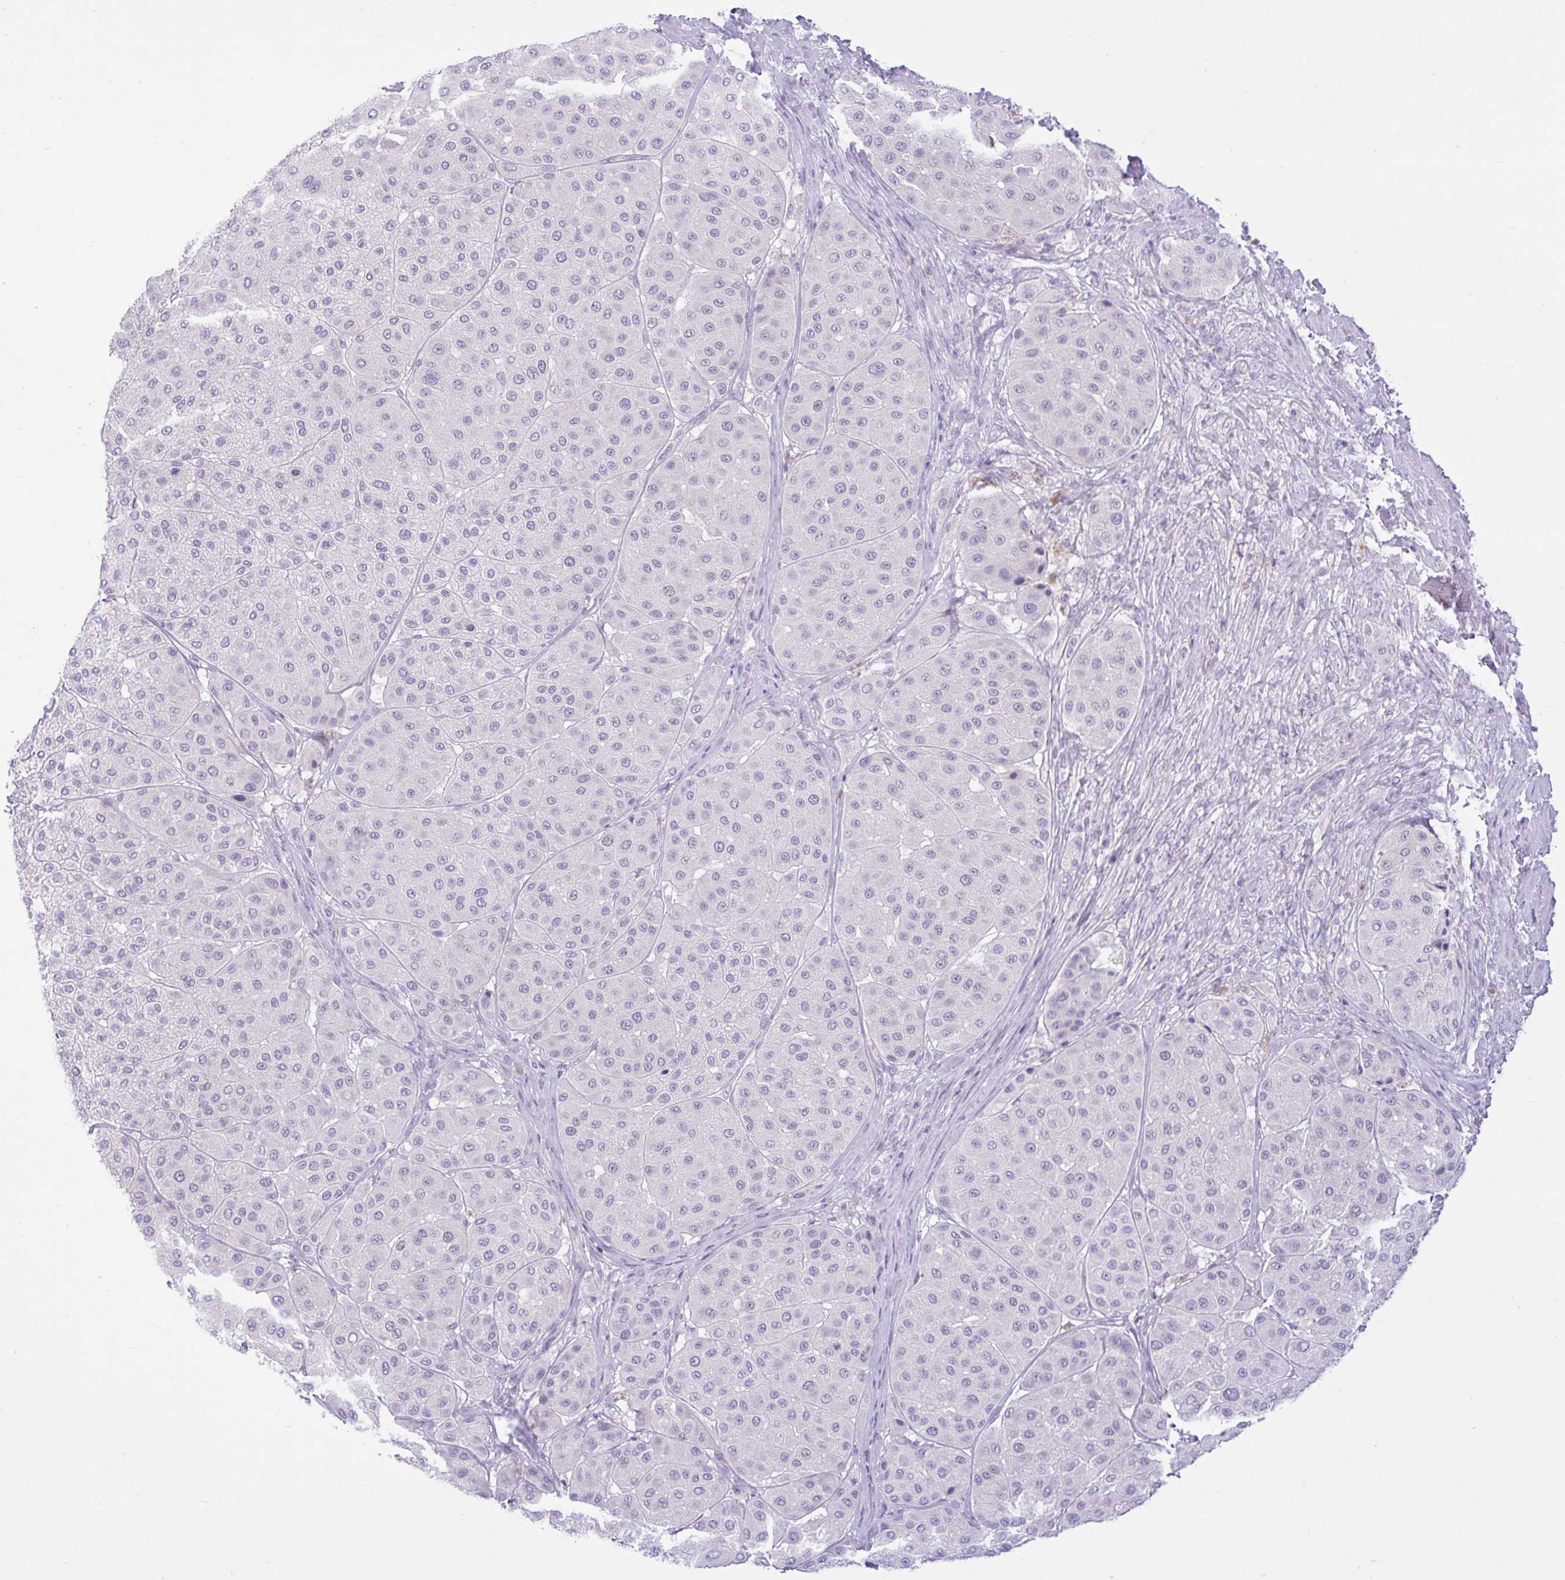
{"staining": {"intensity": "negative", "quantity": "none", "location": "none"}, "tissue": "melanoma", "cell_type": "Tumor cells", "image_type": "cancer", "snomed": [{"axis": "morphology", "description": "Malignant melanoma, Metastatic site"}, {"axis": "topography", "description": "Smooth muscle"}], "caption": "Melanoma was stained to show a protein in brown. There is no significant positivity in tumor cells. (DAB (3,3'-diaminobenzidine) immunohistochemistry (IHC), high magnification).", "gene": "ZNF101", "patient": {"sex": "male", "age": 41}}